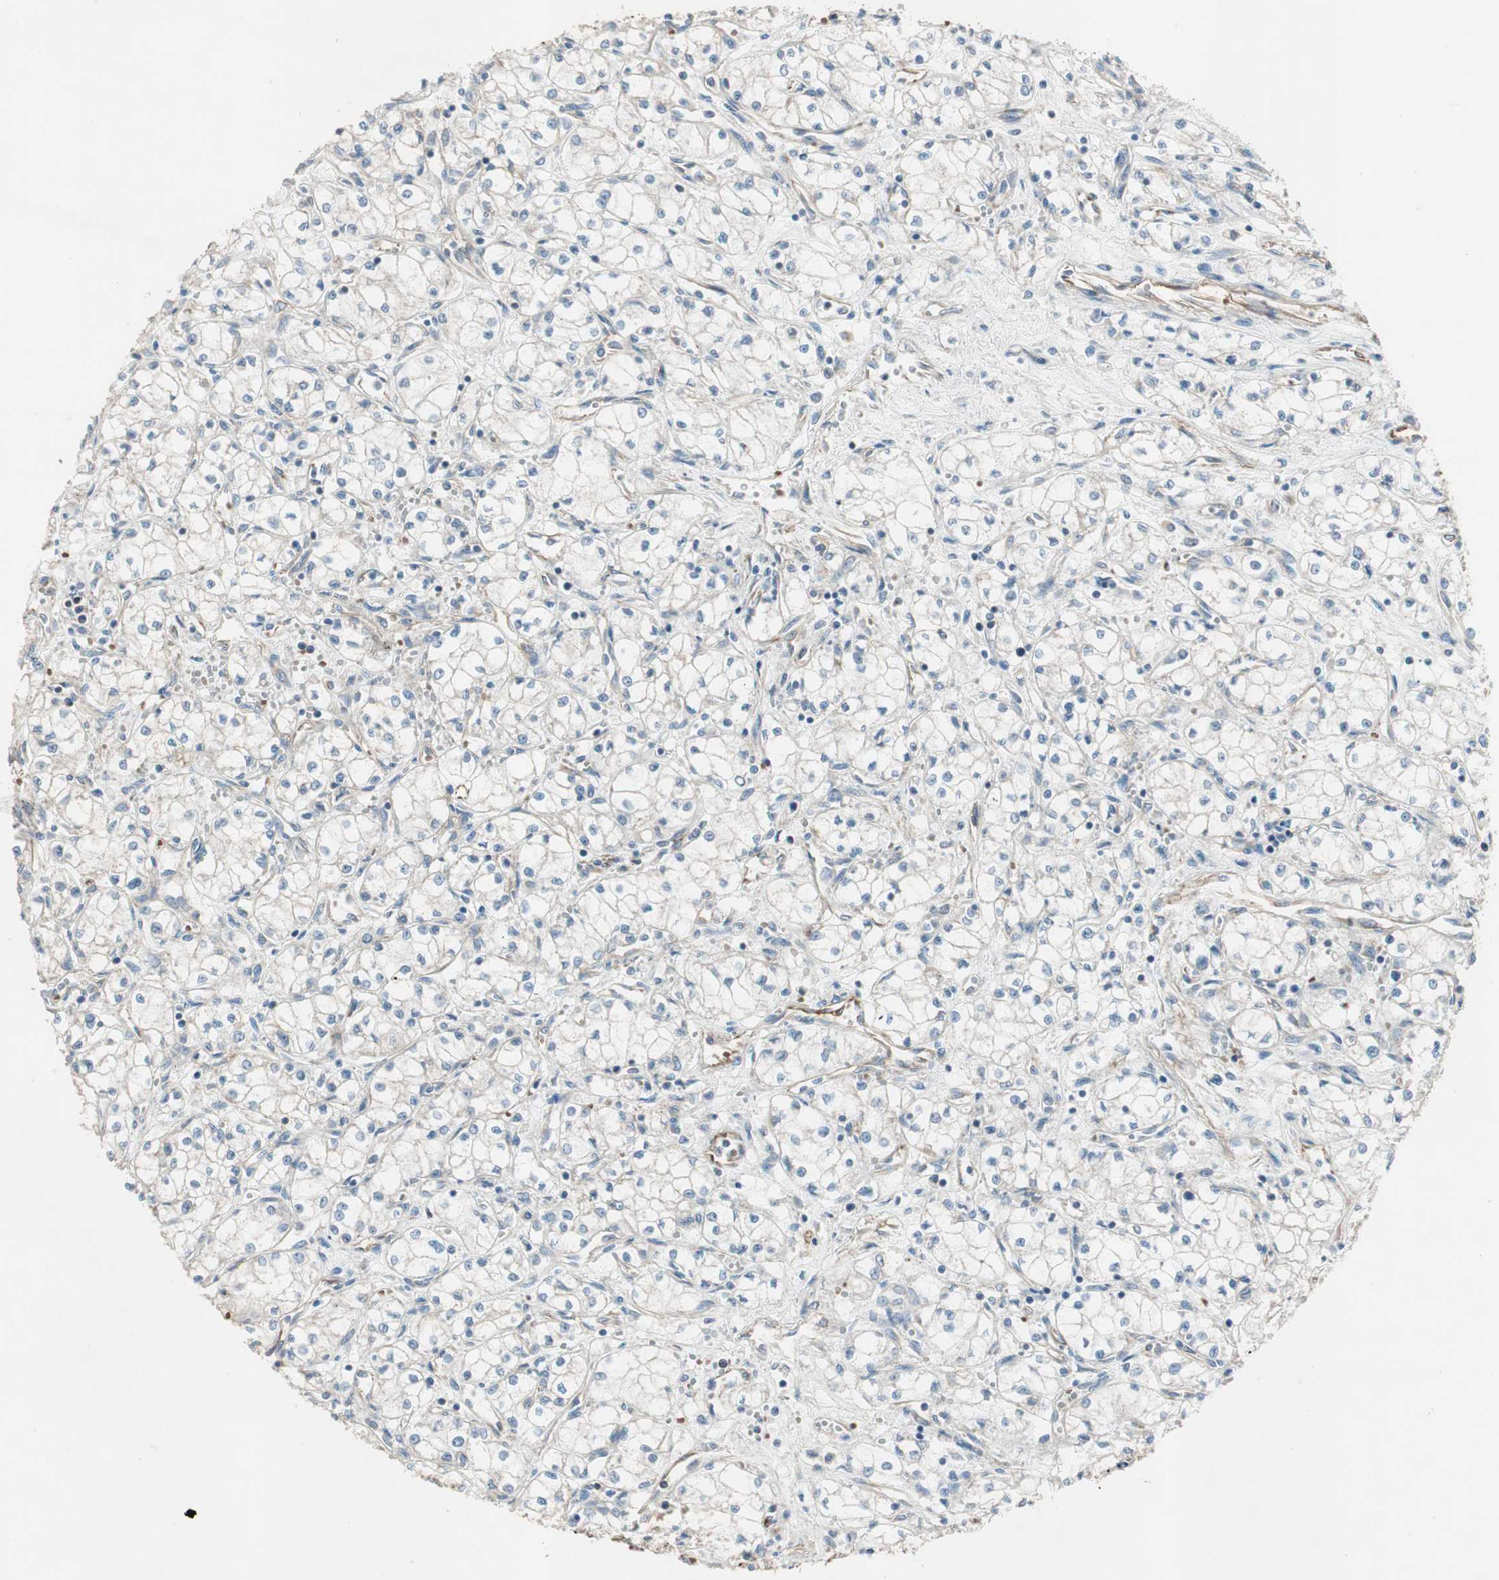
{"staining": {"intensity": "negative", "quantity": "none", "location": "none"}, "tissue": "renal cancer", "cell_type": "Tumor cells", "image_type": "cancer", "snomed": [{"axis": "morphology", "description": "Normal tissue, NOS"}, {"axis": "morphology", "description": "Adenocarcinoma, NOS"}, {"axis": "topography", "description": "Kidney"}], "caption": "Immunohistochemistry (IHC) histopathology image of neoplastic tissue: renal cancer stained with DAB (3,3'-diaminobenzidine) shows no significant protein expression in tumor cells. (DAB immunohistochemistry (IHC) with hematoxylin counter stain).", "gene": "SRCIN1", "patient": {"sex": "male", "age": 59}}